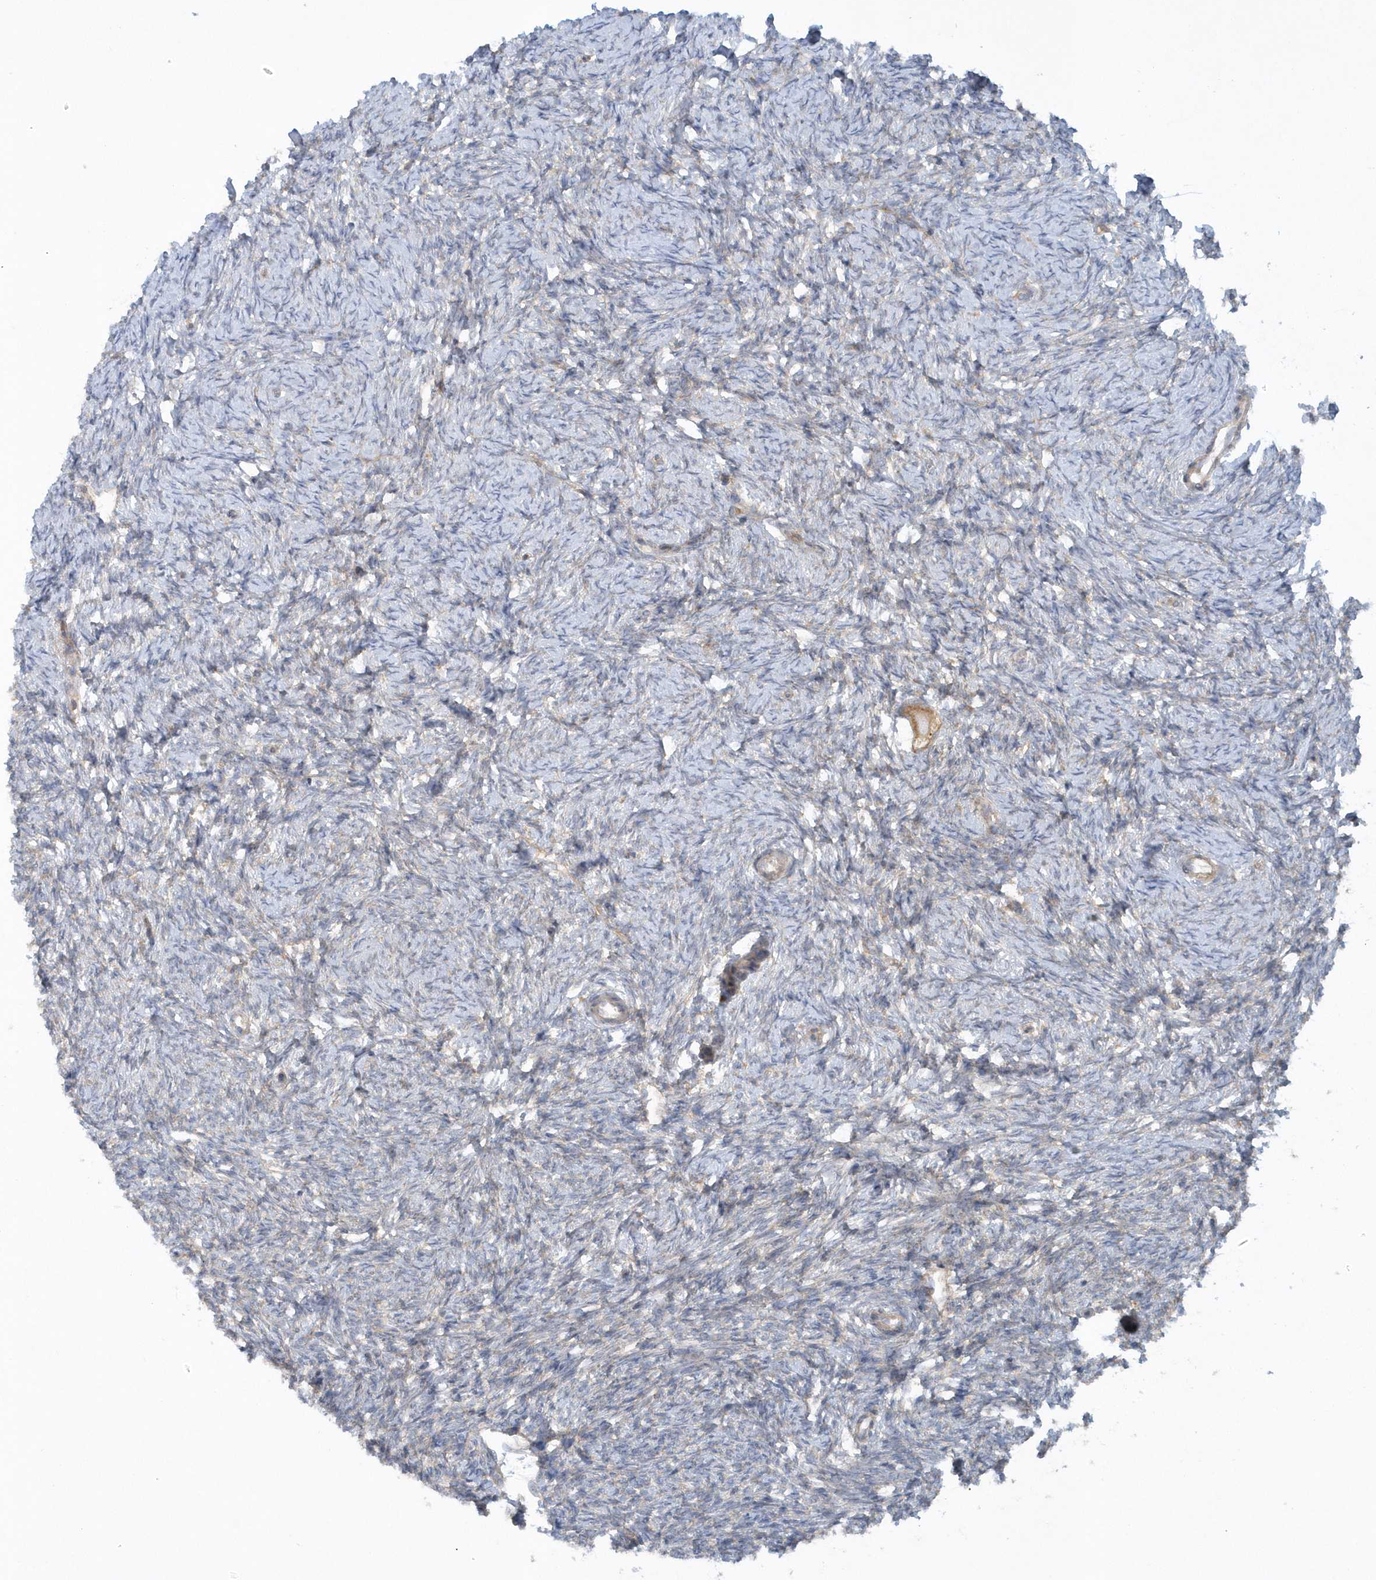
{"staining": {"intensity": "strong", "quantity": ">75%", "location": "cytoplasmic/membranous"}, "tissue": "ovary", "cell_type": "Follicle cells", "image_type": "normal", "snomed": [{"axis": "morphology", "description": "Normal tissue, NOS"}, {"axis": "morphology", "description": "Cyst, NOS"}, {"axis": "topography", "description": "Ovary"}], "caption": "Protein staining of unremarkable ovary displays strong cytoplasmic/membranous staining in approximately >75% of follicle cells. Using DAB (3,3'-diaminobenzidine) (brown) and hematoxylin (blue) stains, captured at high magnification using brightfield microscopy.", "gene": "CNOT10", "patient": {"sex": "female", "age": 33}}